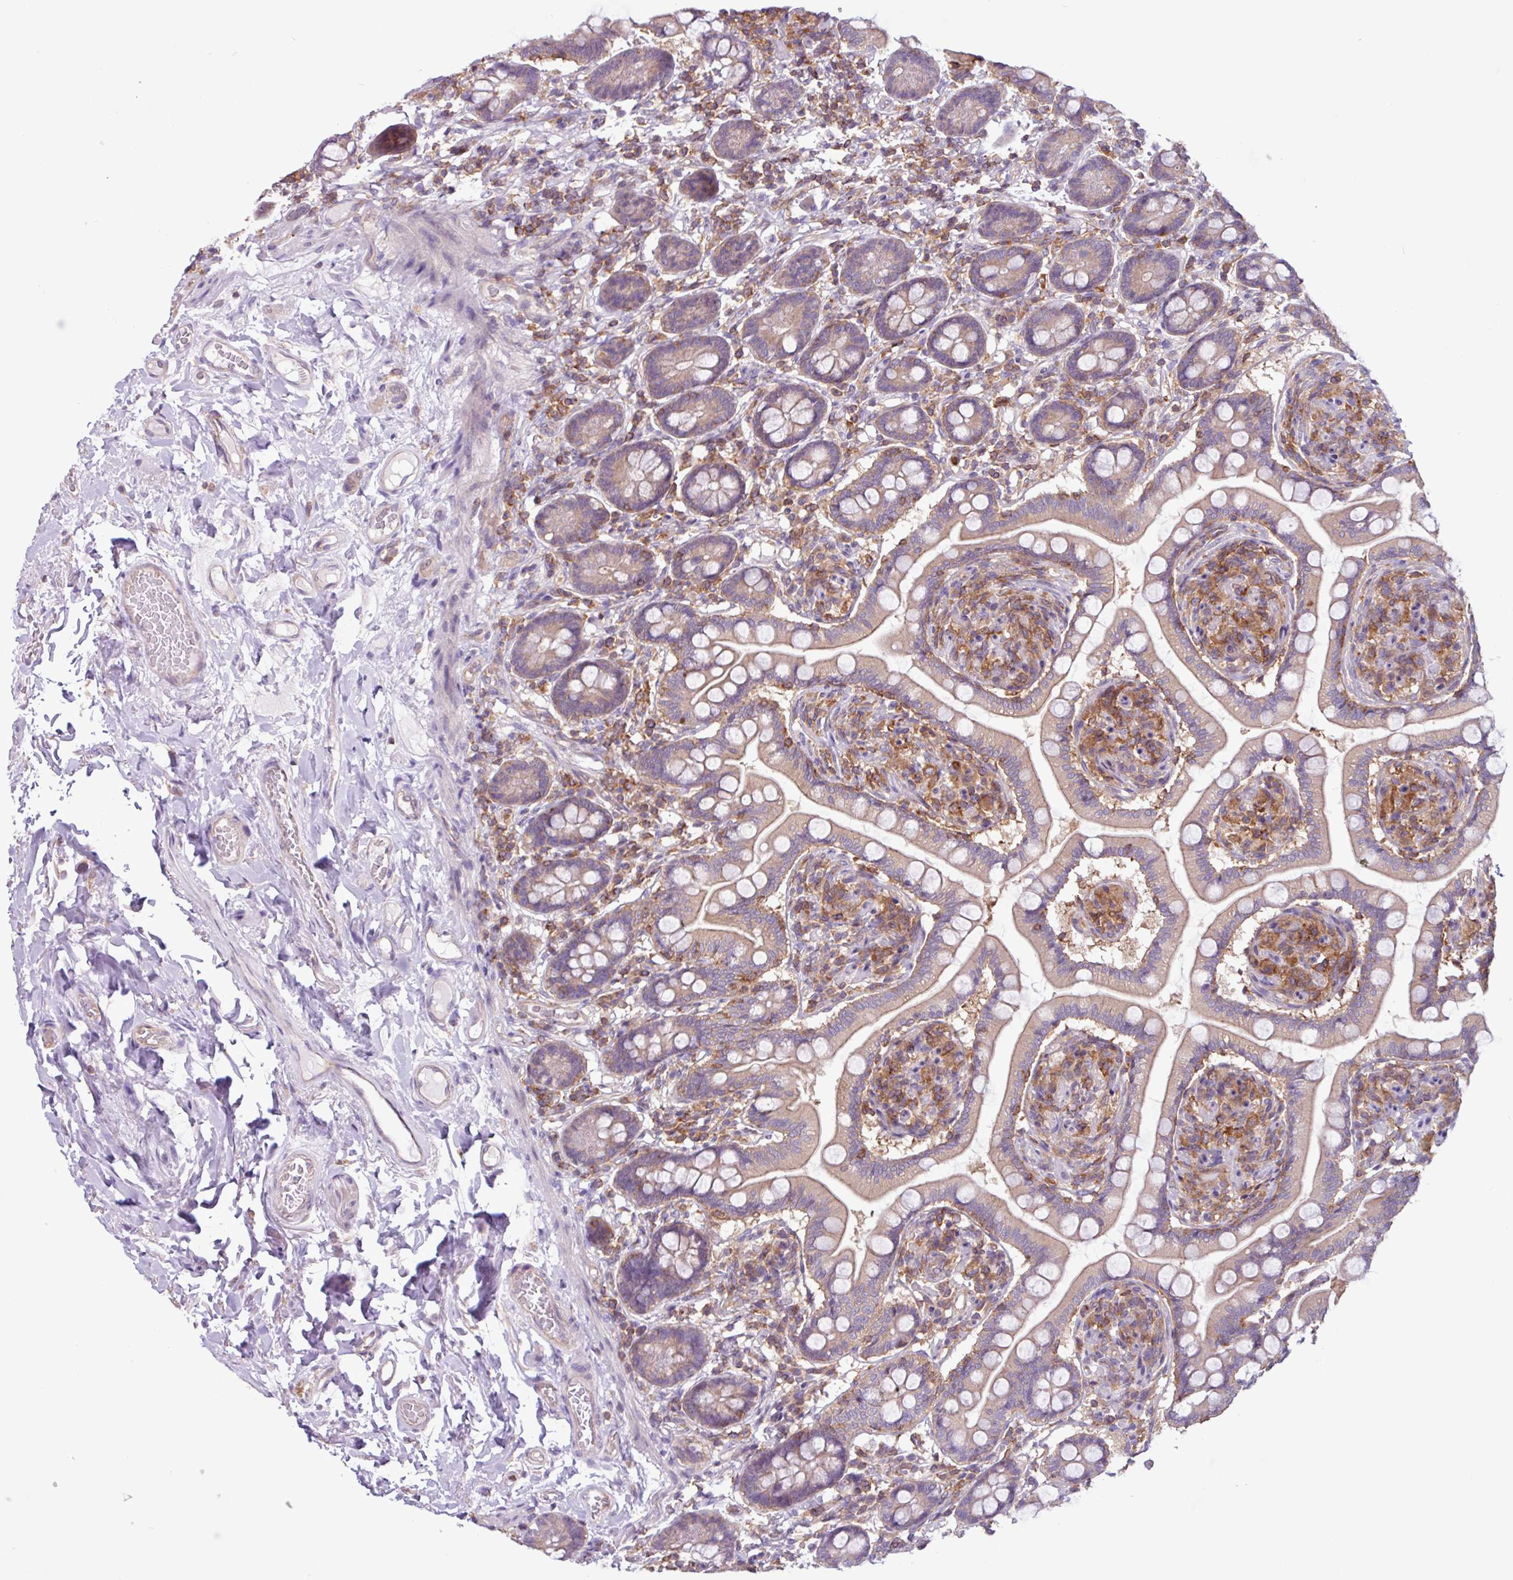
{"staining": {"intensity": "moderate", "quantity": ">75%", "location": "cytoplasmic/membranous"}, "tissue": "small intestine", "cell_type": "Glandular cells", "image_type": "normal", "snomed": [{"axis": "morphology", "description": "Normal tissue, NOS"}, {"axis": "topography", "description": "Small intestine"}], "caption": "Approximately >75% of glandular cells in unremarkable small intestine display moderate cytoplasmic/membranous protein staining as visualized by brown immunohistochemical staining.", "gene": "ACTR3B", "patient": {"sex": "female", "age": 64}}